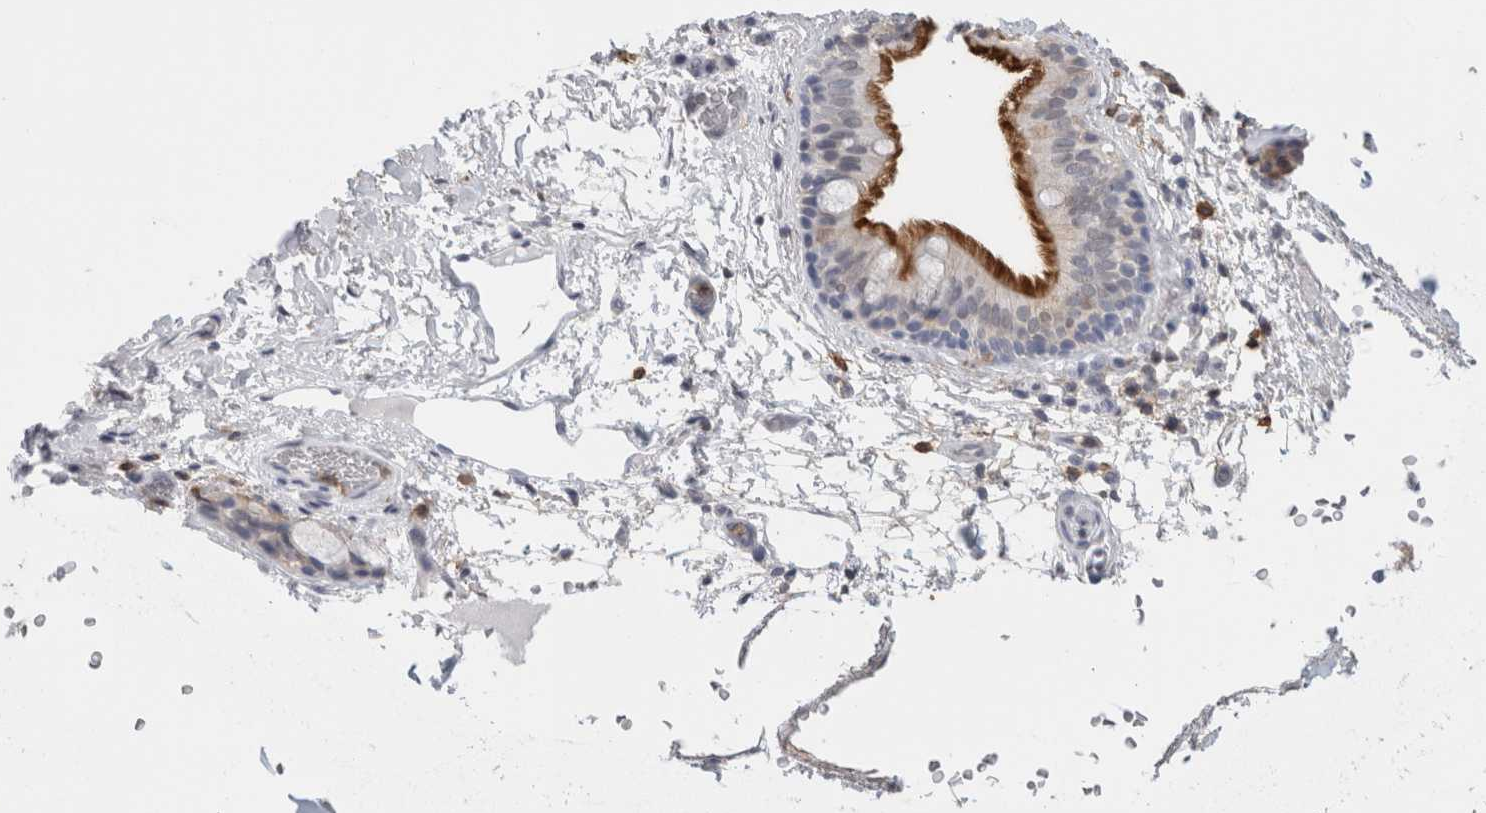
{"staining": {"intensity": "strong", "quantity": "25%-75%", "location": "cytoplasmic/membranous"}, "tissue": "bronchus", "cell_type": "Respiratory epithelial cells", "image_type": "normal", "snomed": [{"axis": "morphology", "description": "Normal tissue, NOS"}, {"axis": "topography", "description": "Cartilage tissue"}], "caption": "High-magnification brightfield microscopy of normal bronchus stained with DAB (brown) and counterstained with hematoxylin (blue). respiratory epithelial cells exhibit strong cytoplasmic/membranous positivity is present in approximately25%-75% of cells.", "gene": "P2RY2", "patient": {"sex": "female", "age": 63}}